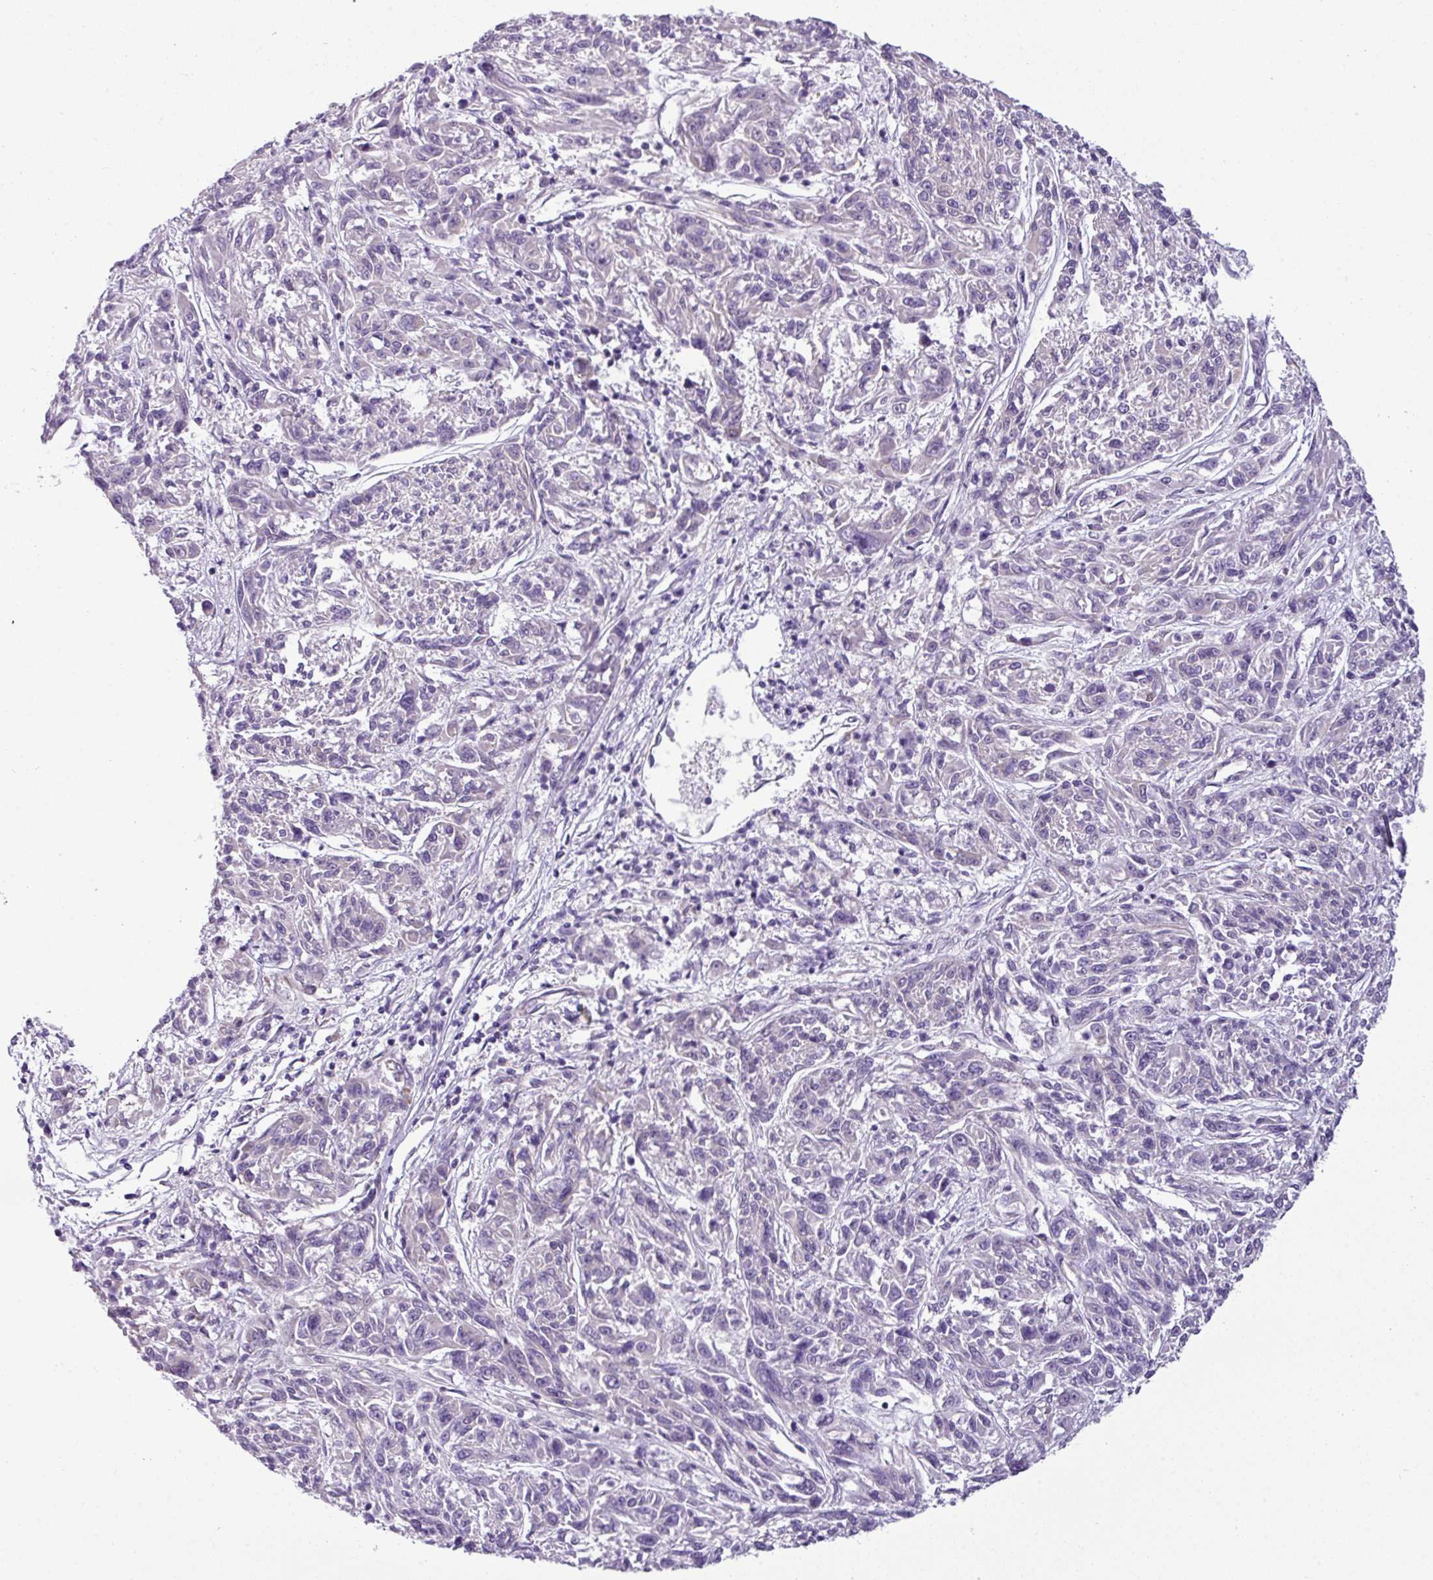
{"staining": {"intensity": "negative", "quantity": "none", "location": "none"}, "tissue": "melanoma", "cell_type": "Tumor cells", "image_type": "cancer", "snomed": [{"axis": "morphology", "description": "Malignant melanoma, NOS"}, {"axis": "topography", "description": "Skin"}], "caption": "Melanoma was stained to show a protein in brown. There is no significant positivity in tumor cells. (Stains: DAB immunohistochemistry (IHC) with hematoxylin counter stain, Microscopy: brightfield microscopy at high magnification).", "gene": "TOR1AIP2", "patient": {"sex": "male", "age": 53}}